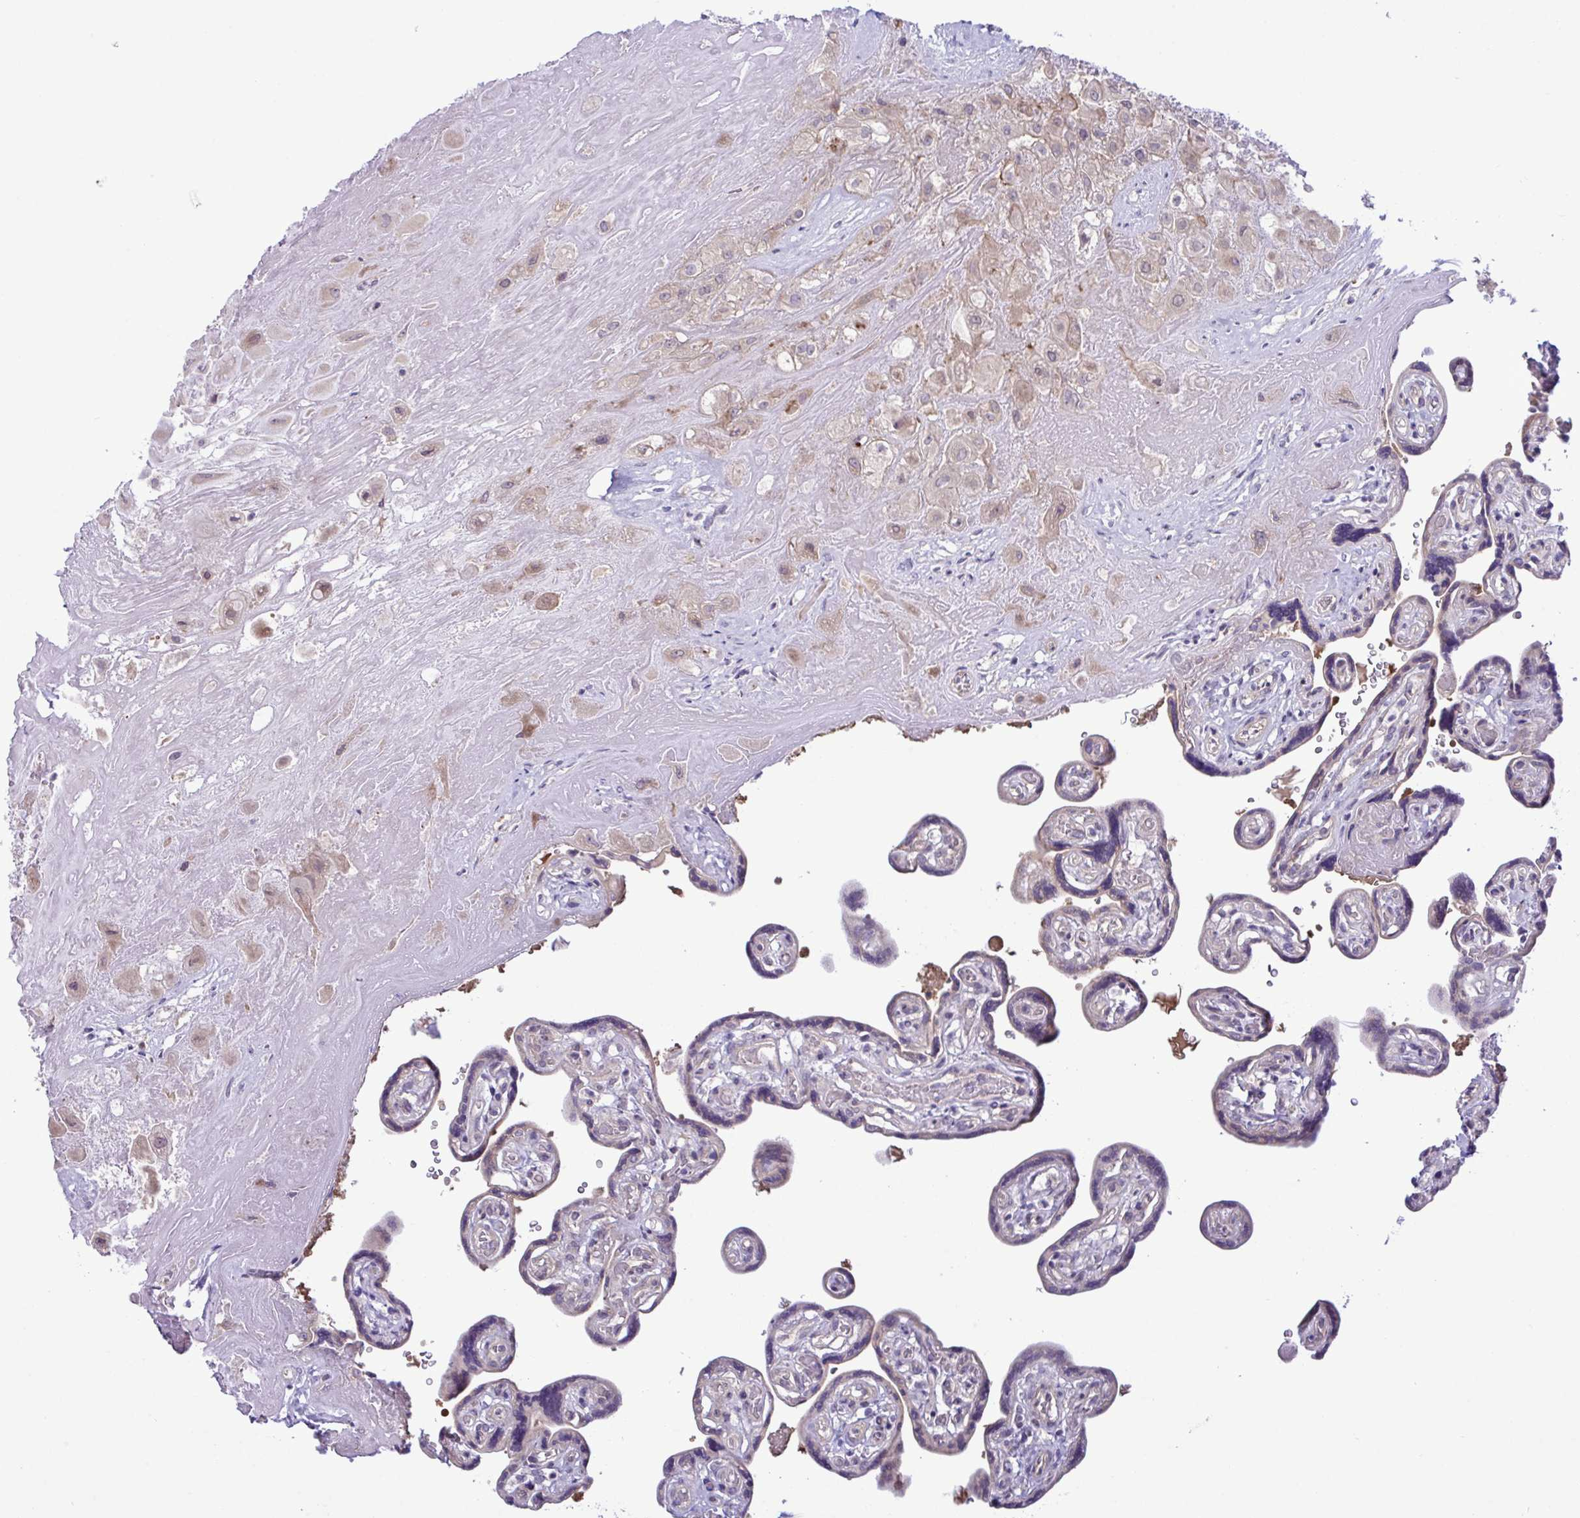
{"staining": {"intensity": "weak", "quantity": ">75%", "location": "cytoplasmic/membranous"}, "tissue": "placenta", "cell_type": "Decidual cells", "image_type": "normal", "snomed": [{"axis": "morphology", "description": "Normal tissue, NOS"}, {"axis": "topography", "description": "Placenta"}], "caption": "Decidual cells reveal low levels of weak cytoplasmic/membranous positivity in about >75% of cells in benign placenta. (DAB = brown stain, brightfield microscopy at high magnification).", "gene": "SYNPO2L", "patient": {"sex": "female", "age": 32}}